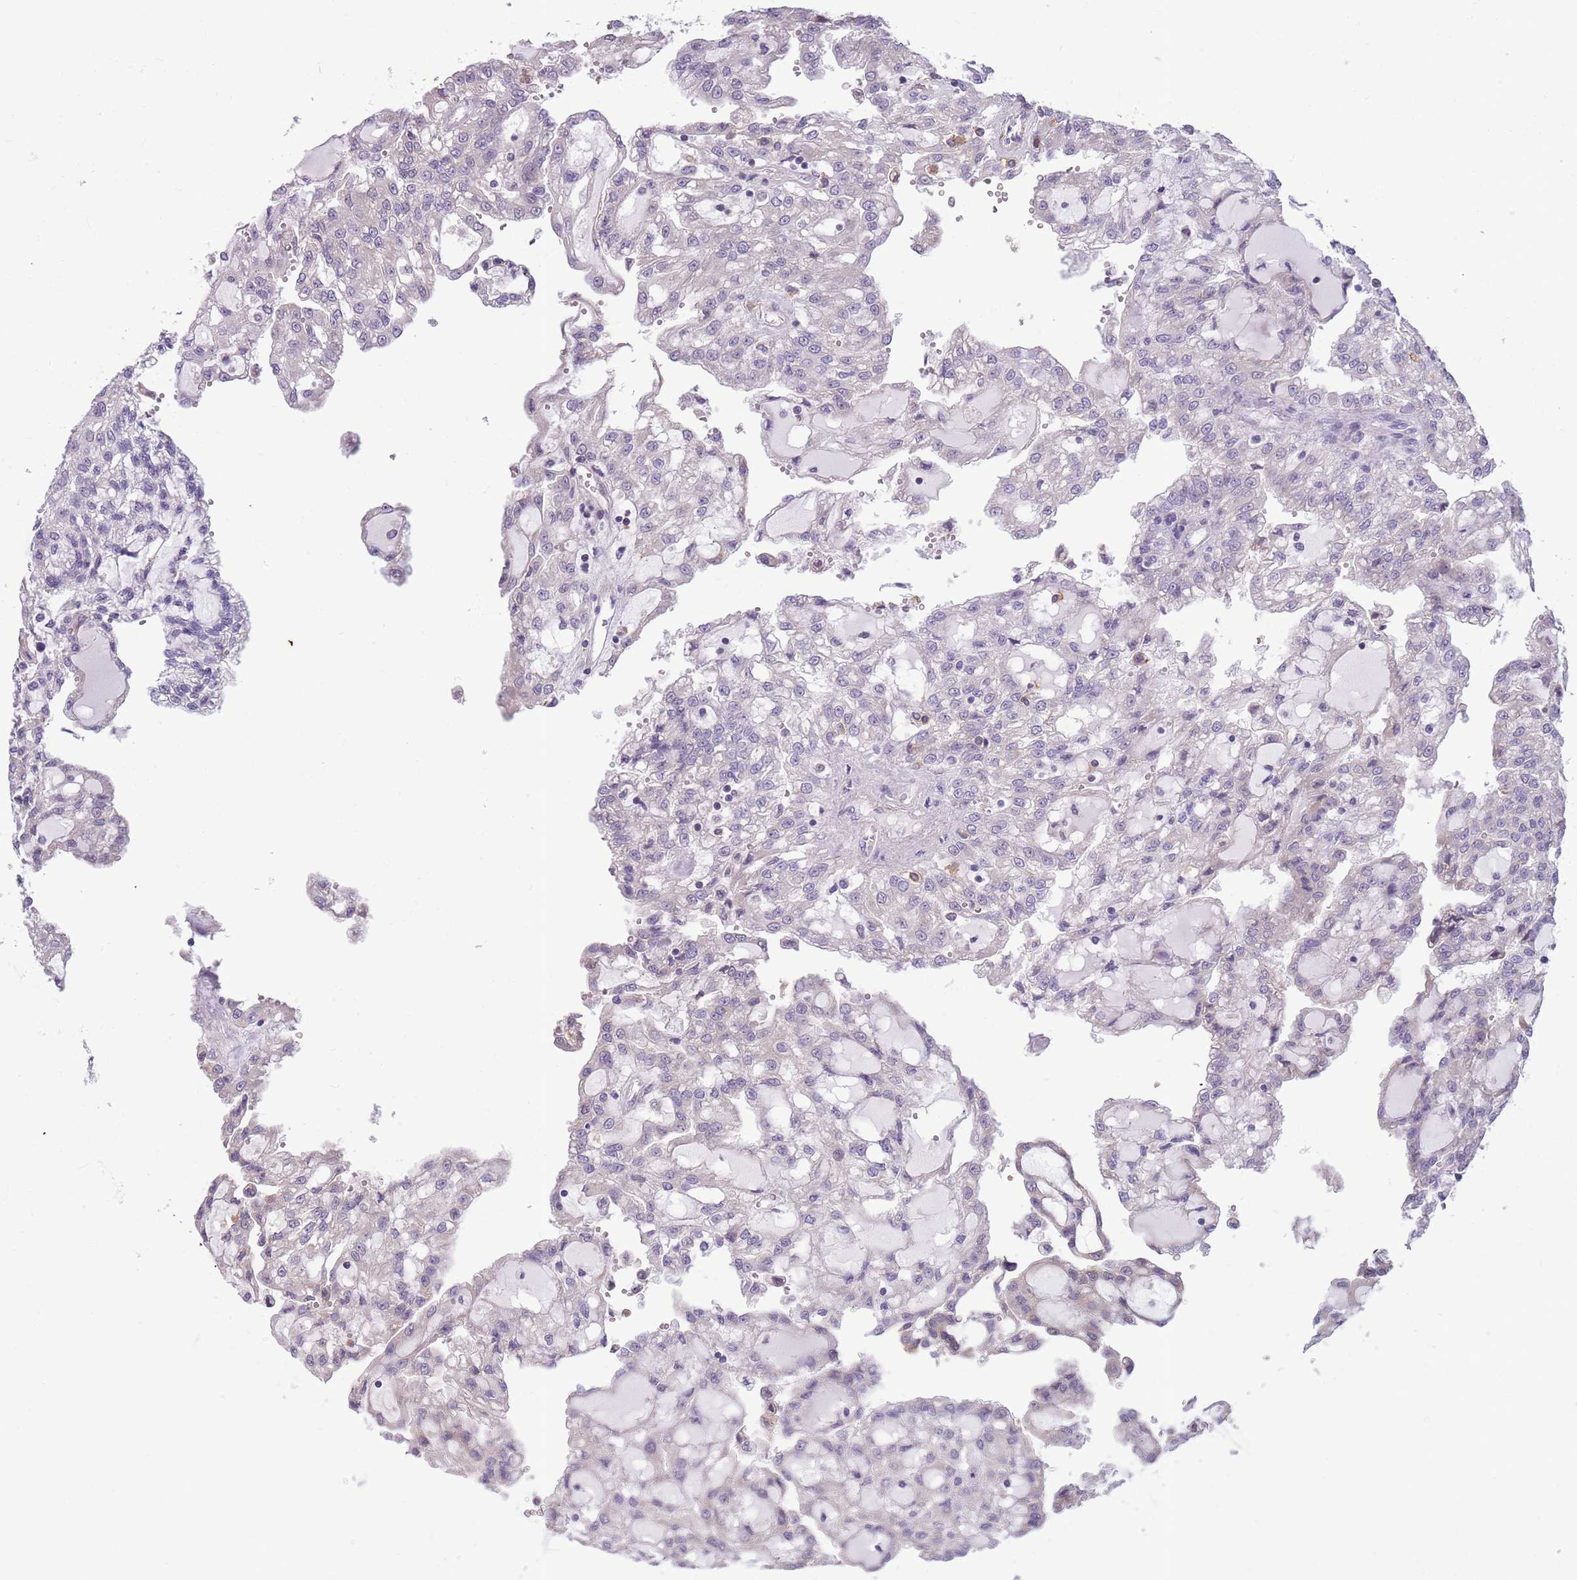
{"staining": {"intensity": "negative", "quantity": "none", "location": "none"}, "tissue": "renal cancer", "cell_type": "Tumor cells", "image_type": "cancer", "snomed": [{"axis": "morphology", "description": "Adenocarcinoma, NOS"}, {"axis": "topography", "description": "Kidney"}], "caption": "Immunohistochemical staining of human renal cancer (adenocarcinoma) displays no significant positivity in tumor cells.", "gene": "JAML", "patient": {"sex": "male", "age": 63}}